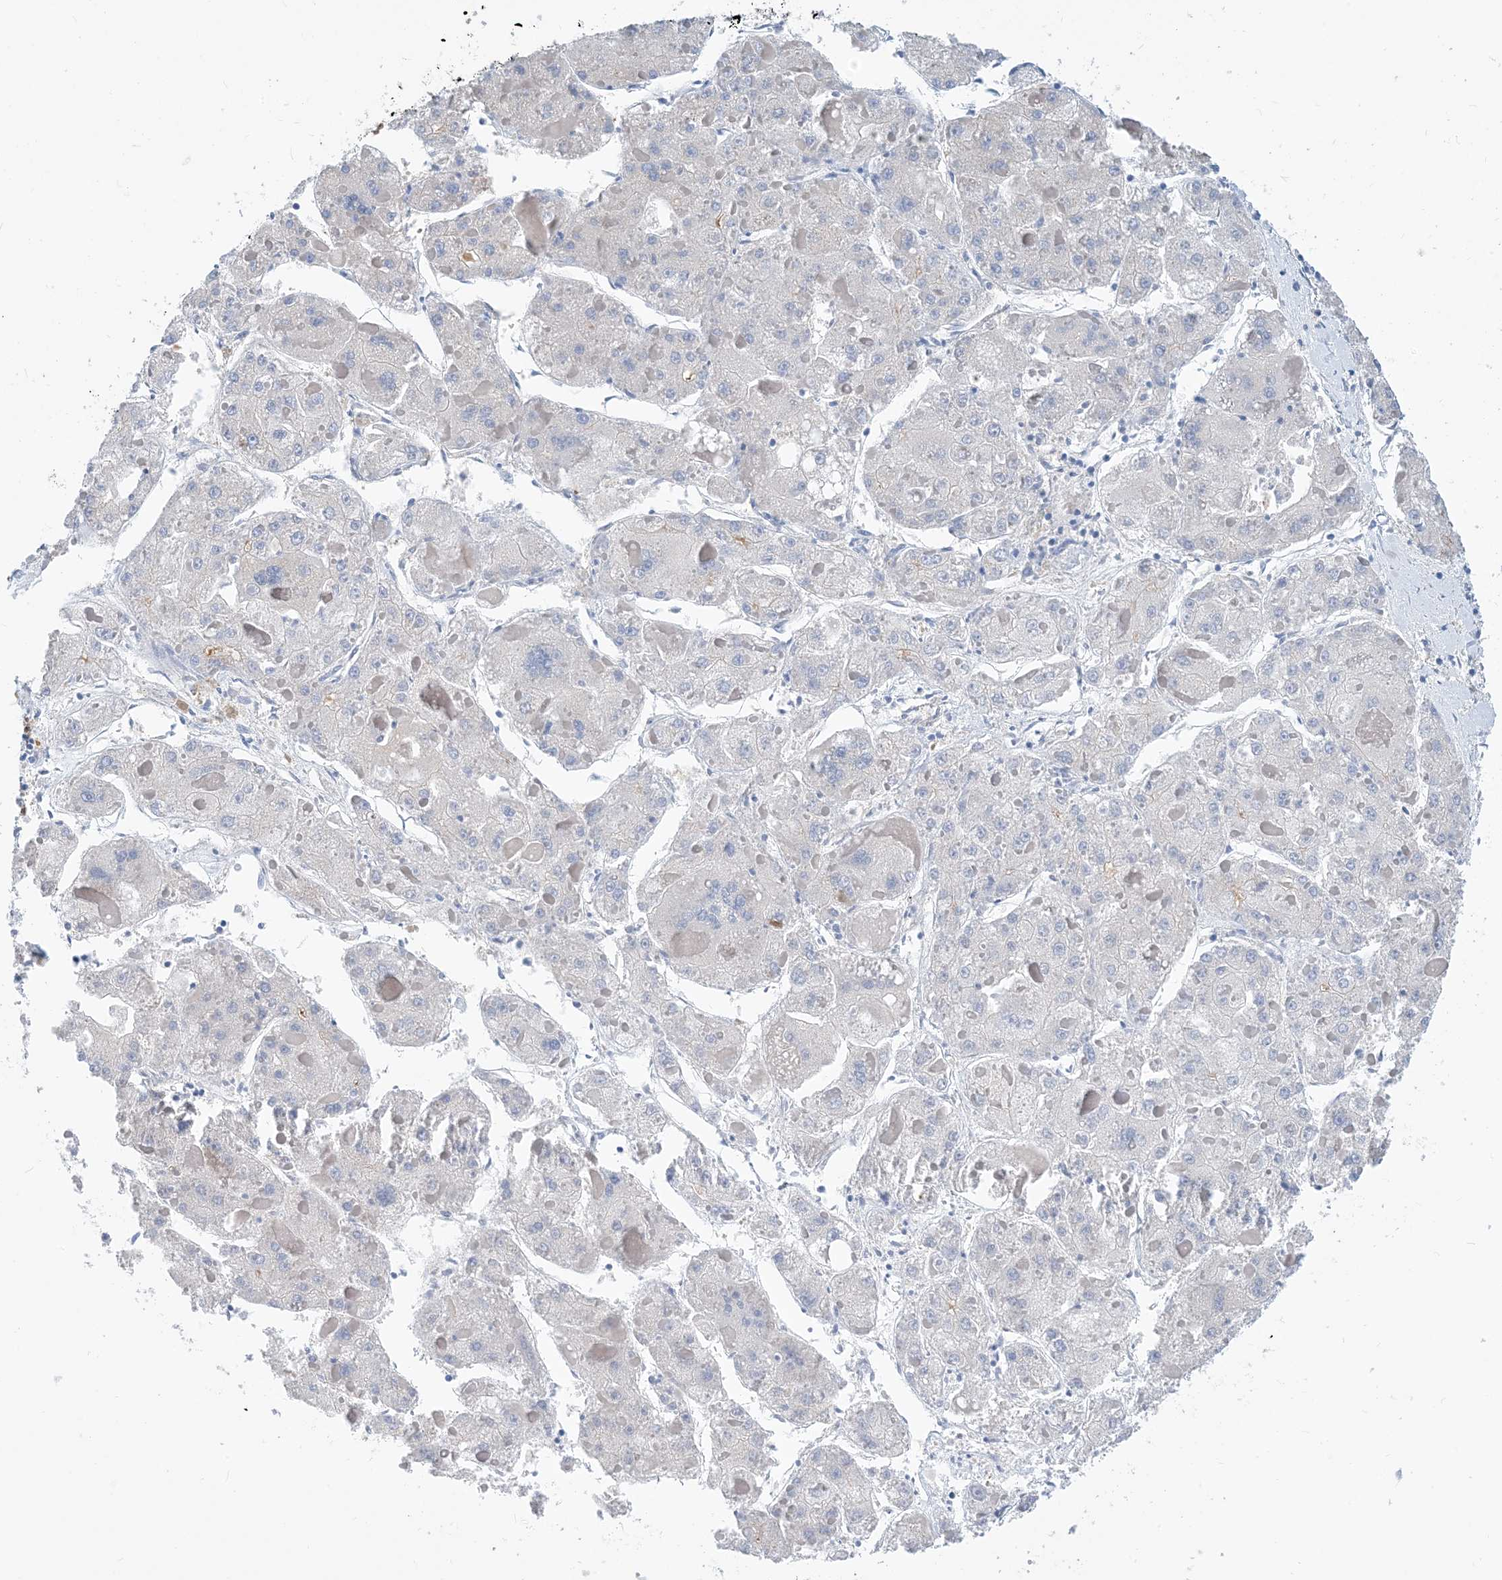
{"staining": {"intensity": "negative", "quantity": "none", "location": "none"}, "tissue": "liver cancer", "cell_type": "Tumor cells", "image_type": "cancer", "snomed": [{"axis": "morphology", "description": "Carcinoma, Hepatocellular, NOS"}, {"axis": "topography", "description": "Liver"}], "caption": "A histopathology image of liver hepatocellular carcinoma stained for a protein reveals no brown staining in tumor cells.", "gene": "DYNC1LI1", "patient": {"sex": "female", "age": 73}}